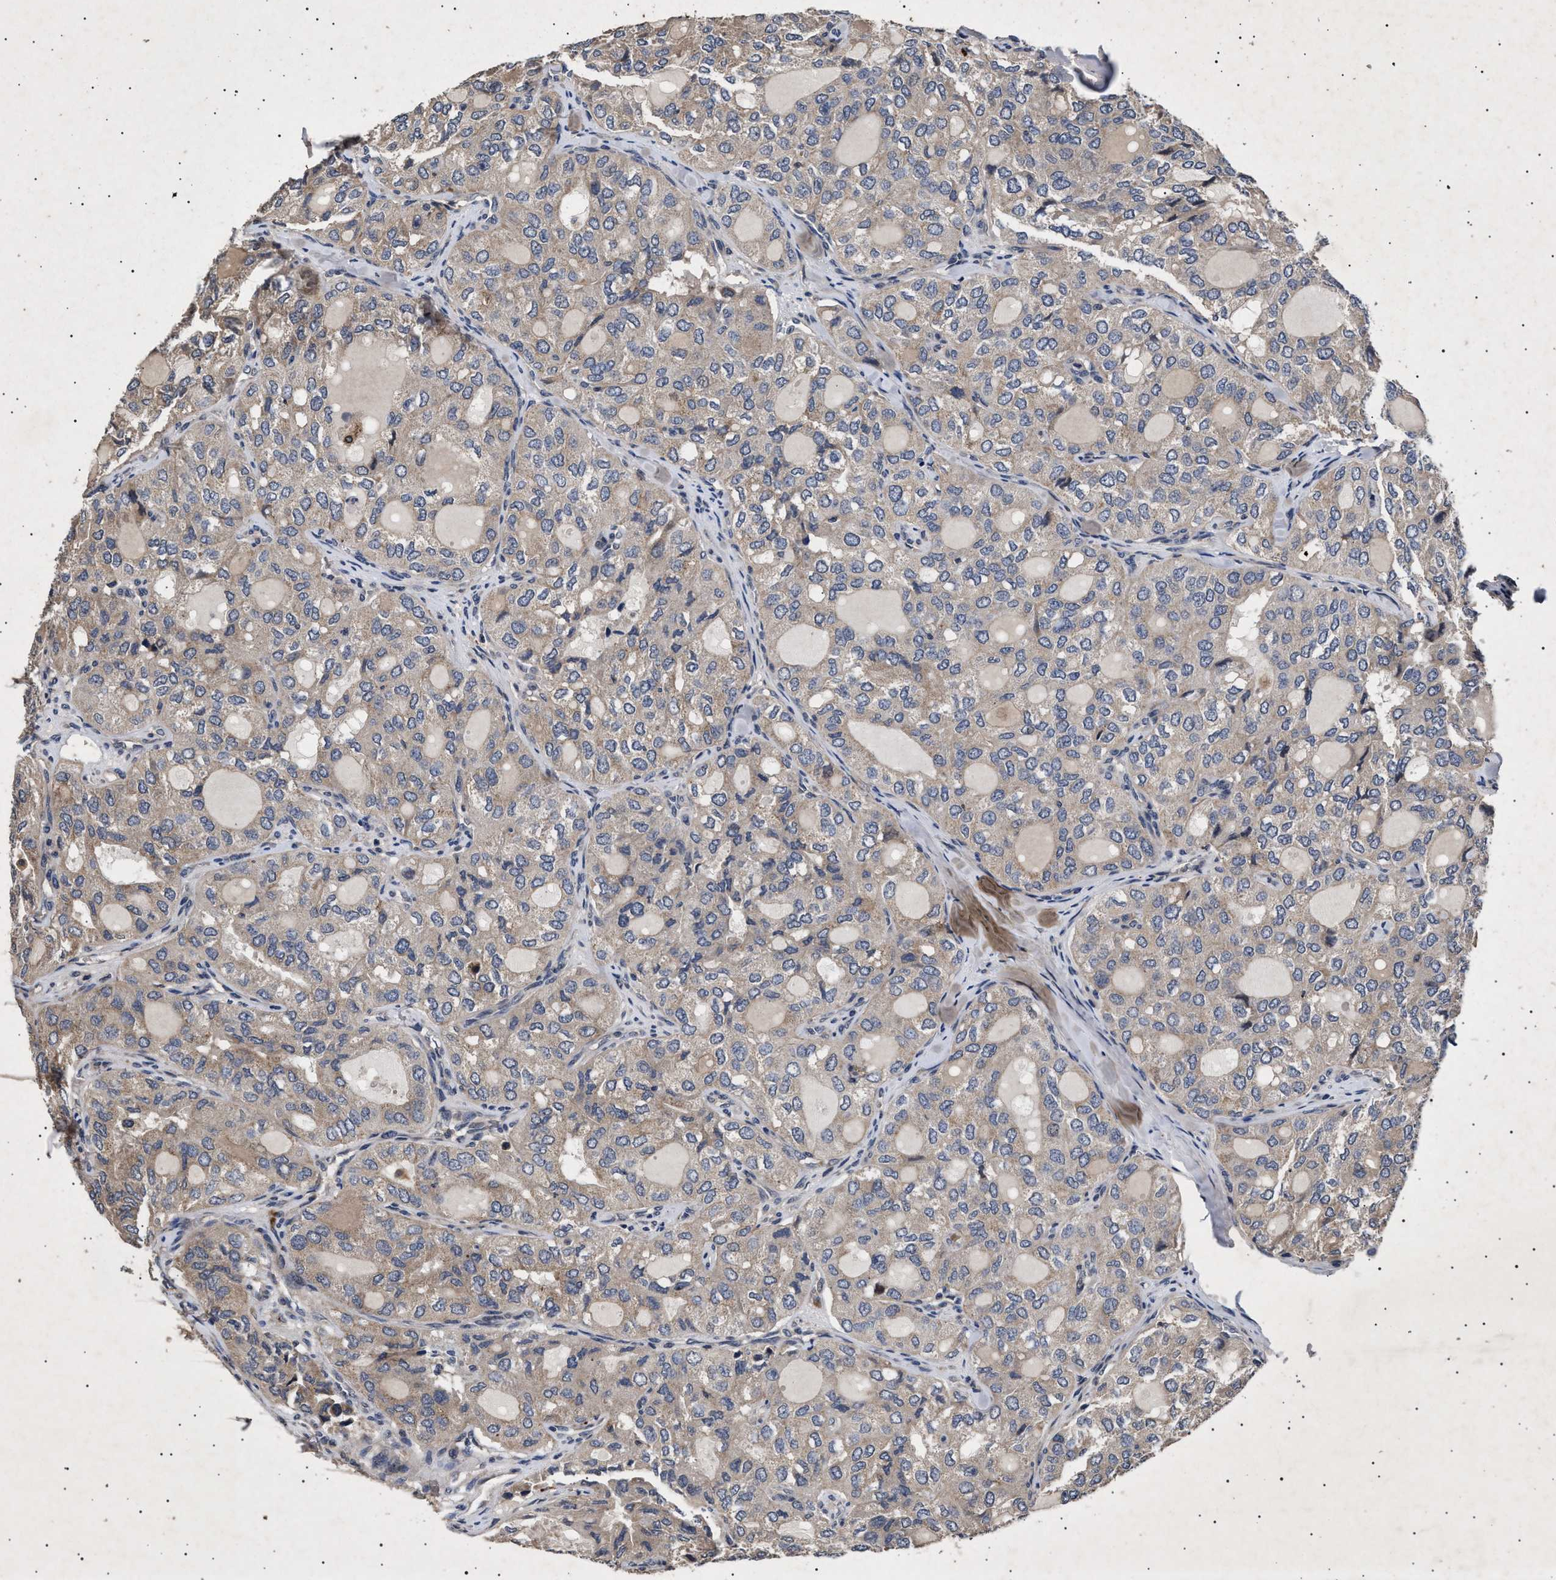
{"staining": {"intensity": "weak", "quantity": ">75%", "location": "cytoplasmic/membranous"}, "tissue": "thyroid cancer", "cell_type": "Tumor cells", "image_type": "cancer", "snomed": [{"axis": "morphology", "description": "Follicular adenoma carcinoma, NOS"}, {"axis": "topography", "description": "Thyroid gland"}], "caption": "Brown immunohistochemical staining in thyroid cancer demonstrates weak cytoplasmic/membranous staining in approximately >75% of tumor cells.", "gene": "ITGB5", "patient": {"sex": "male", "age": 75}}